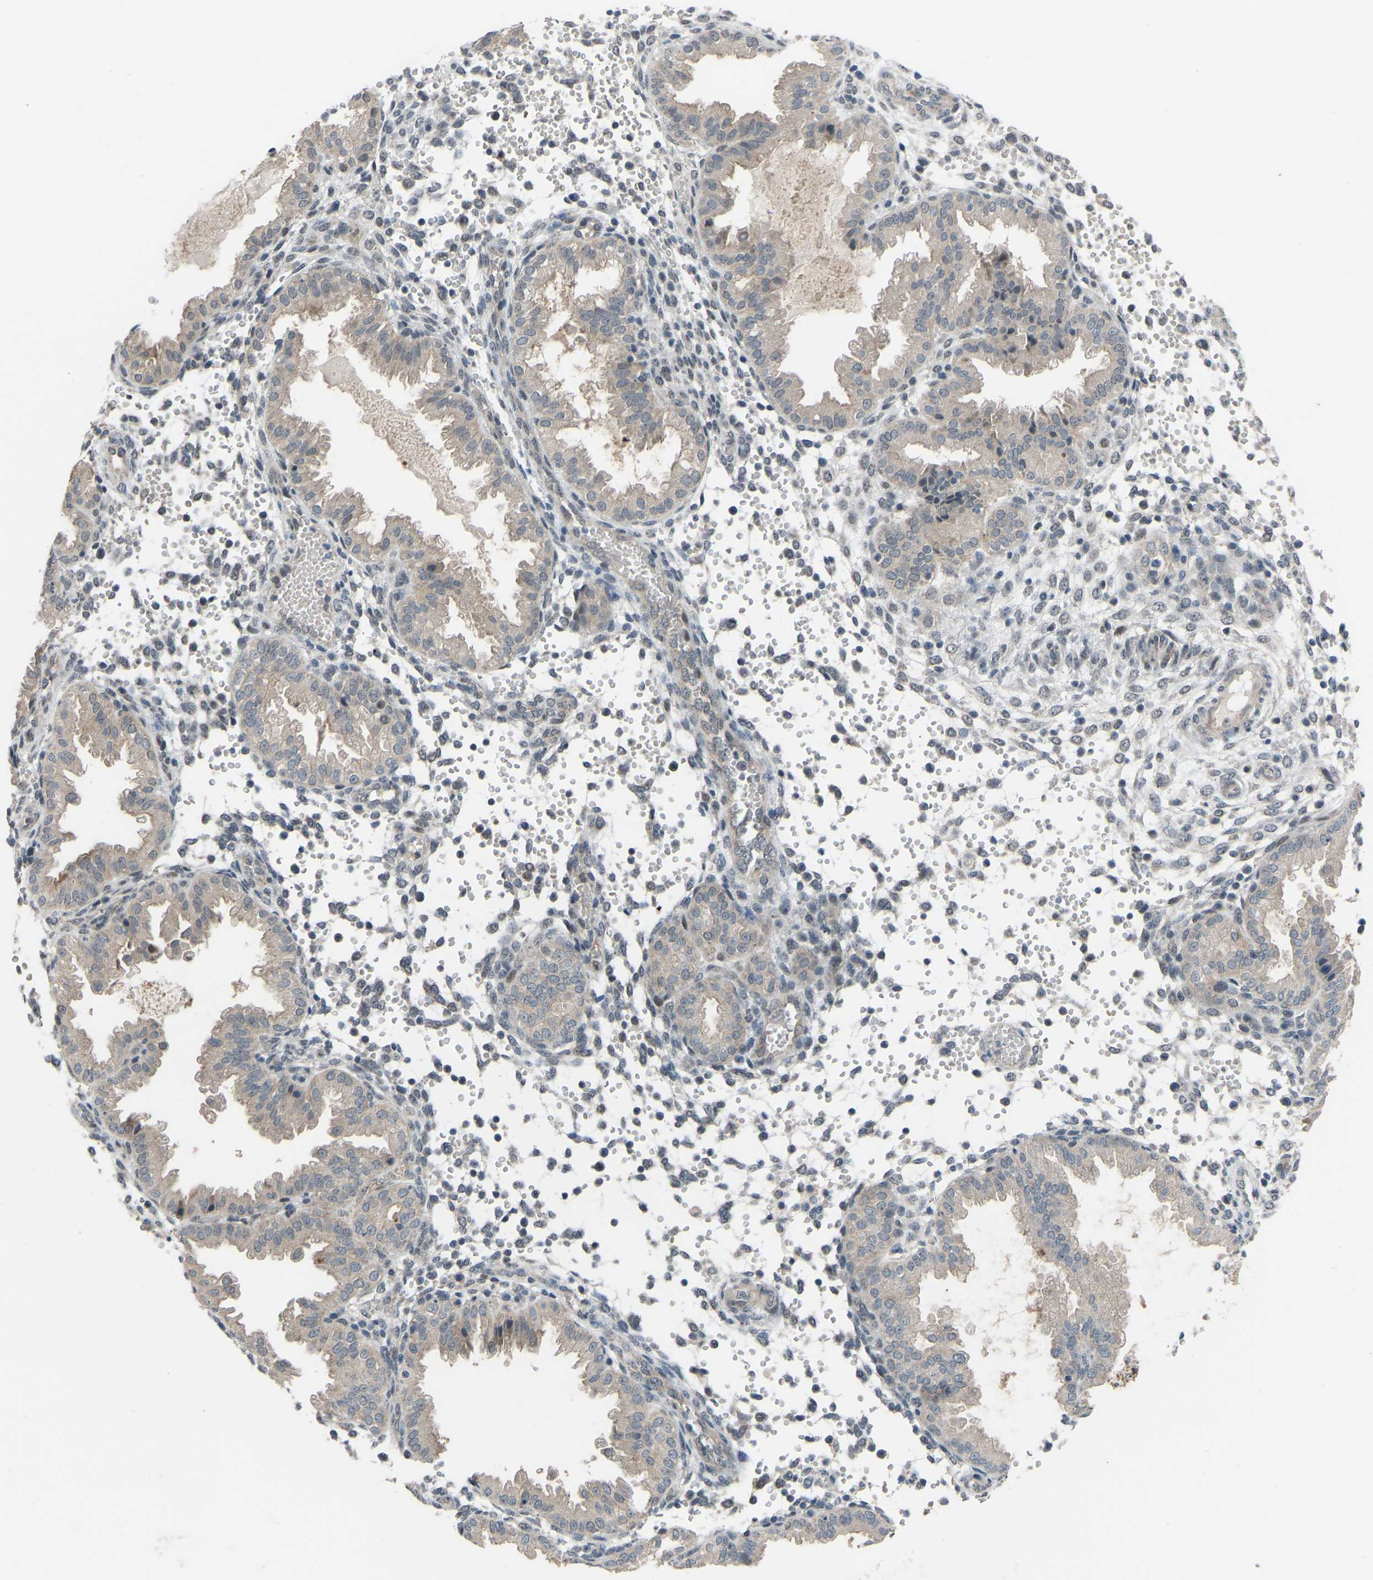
{"staining": {"intensity": "negative", "quantity": "none", "location": "none"}, "tissue": "endometrium", "cell_type": "Cells in endometrial stroma", "image_type": "normal", "snomed": [{"axis": "morphology", "description": "Normal tissue, NOS"}, {"axis": "topography", "description": "Endometrium"}], "caption": "This is a photomicrograph of IHC staining of unremarkable endometrium, which shows no positivity in cells in endometrial stroma.", "gene": "CDK2AP1", "patient": {"sex": "female", "age": 33}}